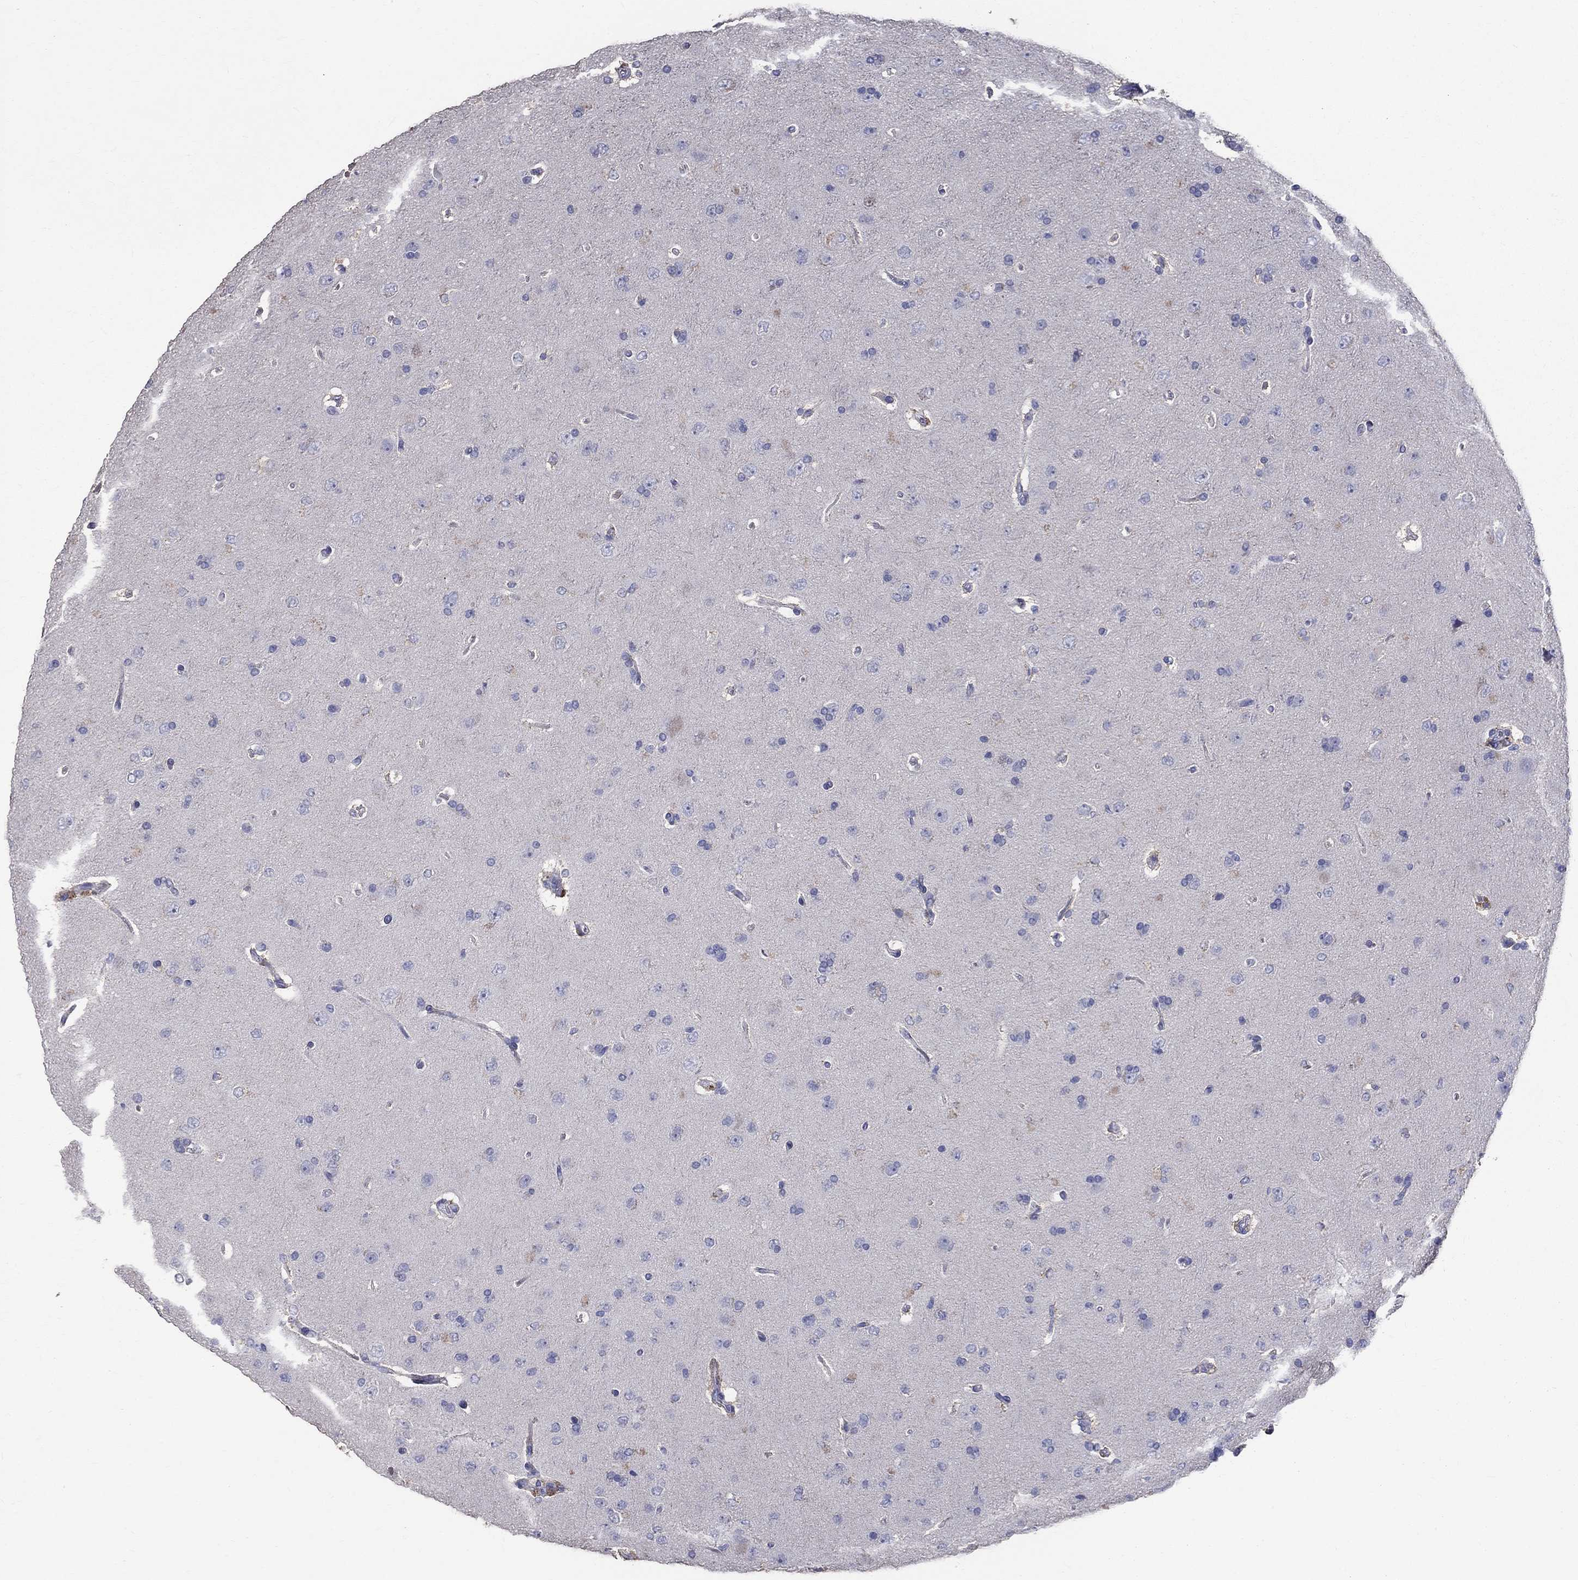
{"staining": {"intensity": "weak", "quantity": "<25%", "location": "cytoplasmic/membranous"}, "tissue": "glioma", "cell_type": "Tumor cells", "image_type": "cancer", "snomed": [{"axis": "morphology", "description": "Glioma, malignant, NOS"}, {"axis": "topography", "description": "Cerebral cortex"}], "caption": "Tumor cells show no significant protein staining in malignant glioma. (Brightfield microscopy of DAB (3,3'-diaminobenzidine) immunohistochemistry at high magnification).", "gene": "ANXA10", "patient": {"sex": "male", "age": 58}}